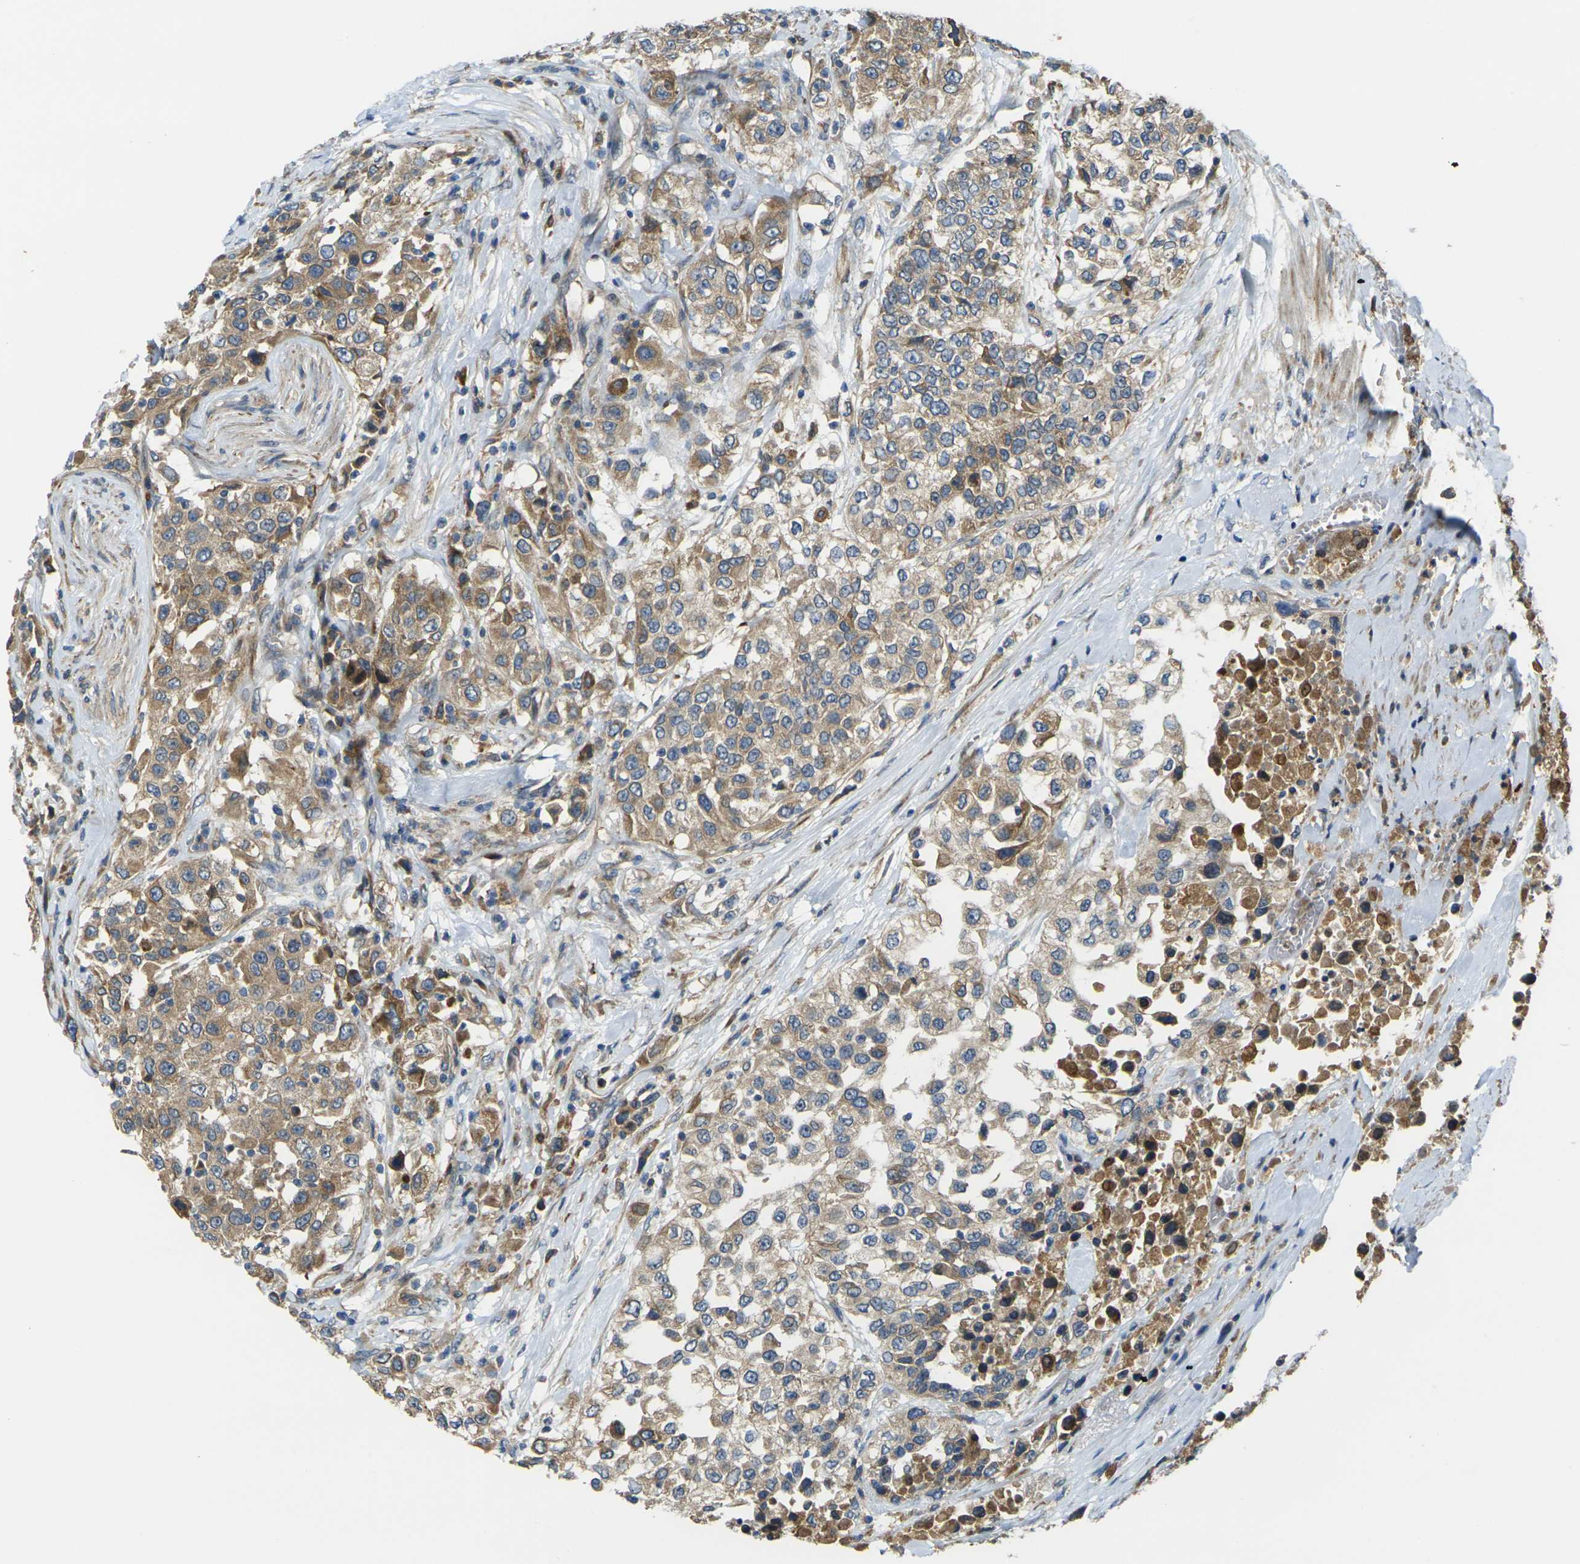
{"staining": {"intensity": "moderate", "quantity": ">75%", "location": "cytoplasmic/membranous"}, "tissue": "urothelial cancer", "cell_type": "Tumor cells", "image_type": "cancer", "snomed": [{"axis": "morphology", "description": "Urothelial carcinoma, High grade"}, {"axis": "topography", "description": "Urinary bladder"}], "caption": "Urothelial cancer tissue demonstrates moderate cytoplasmic/membranous expression in about >75% of tumor cells", "gene": "FZD1", "patient": {"sex": "female", "age": 80}}